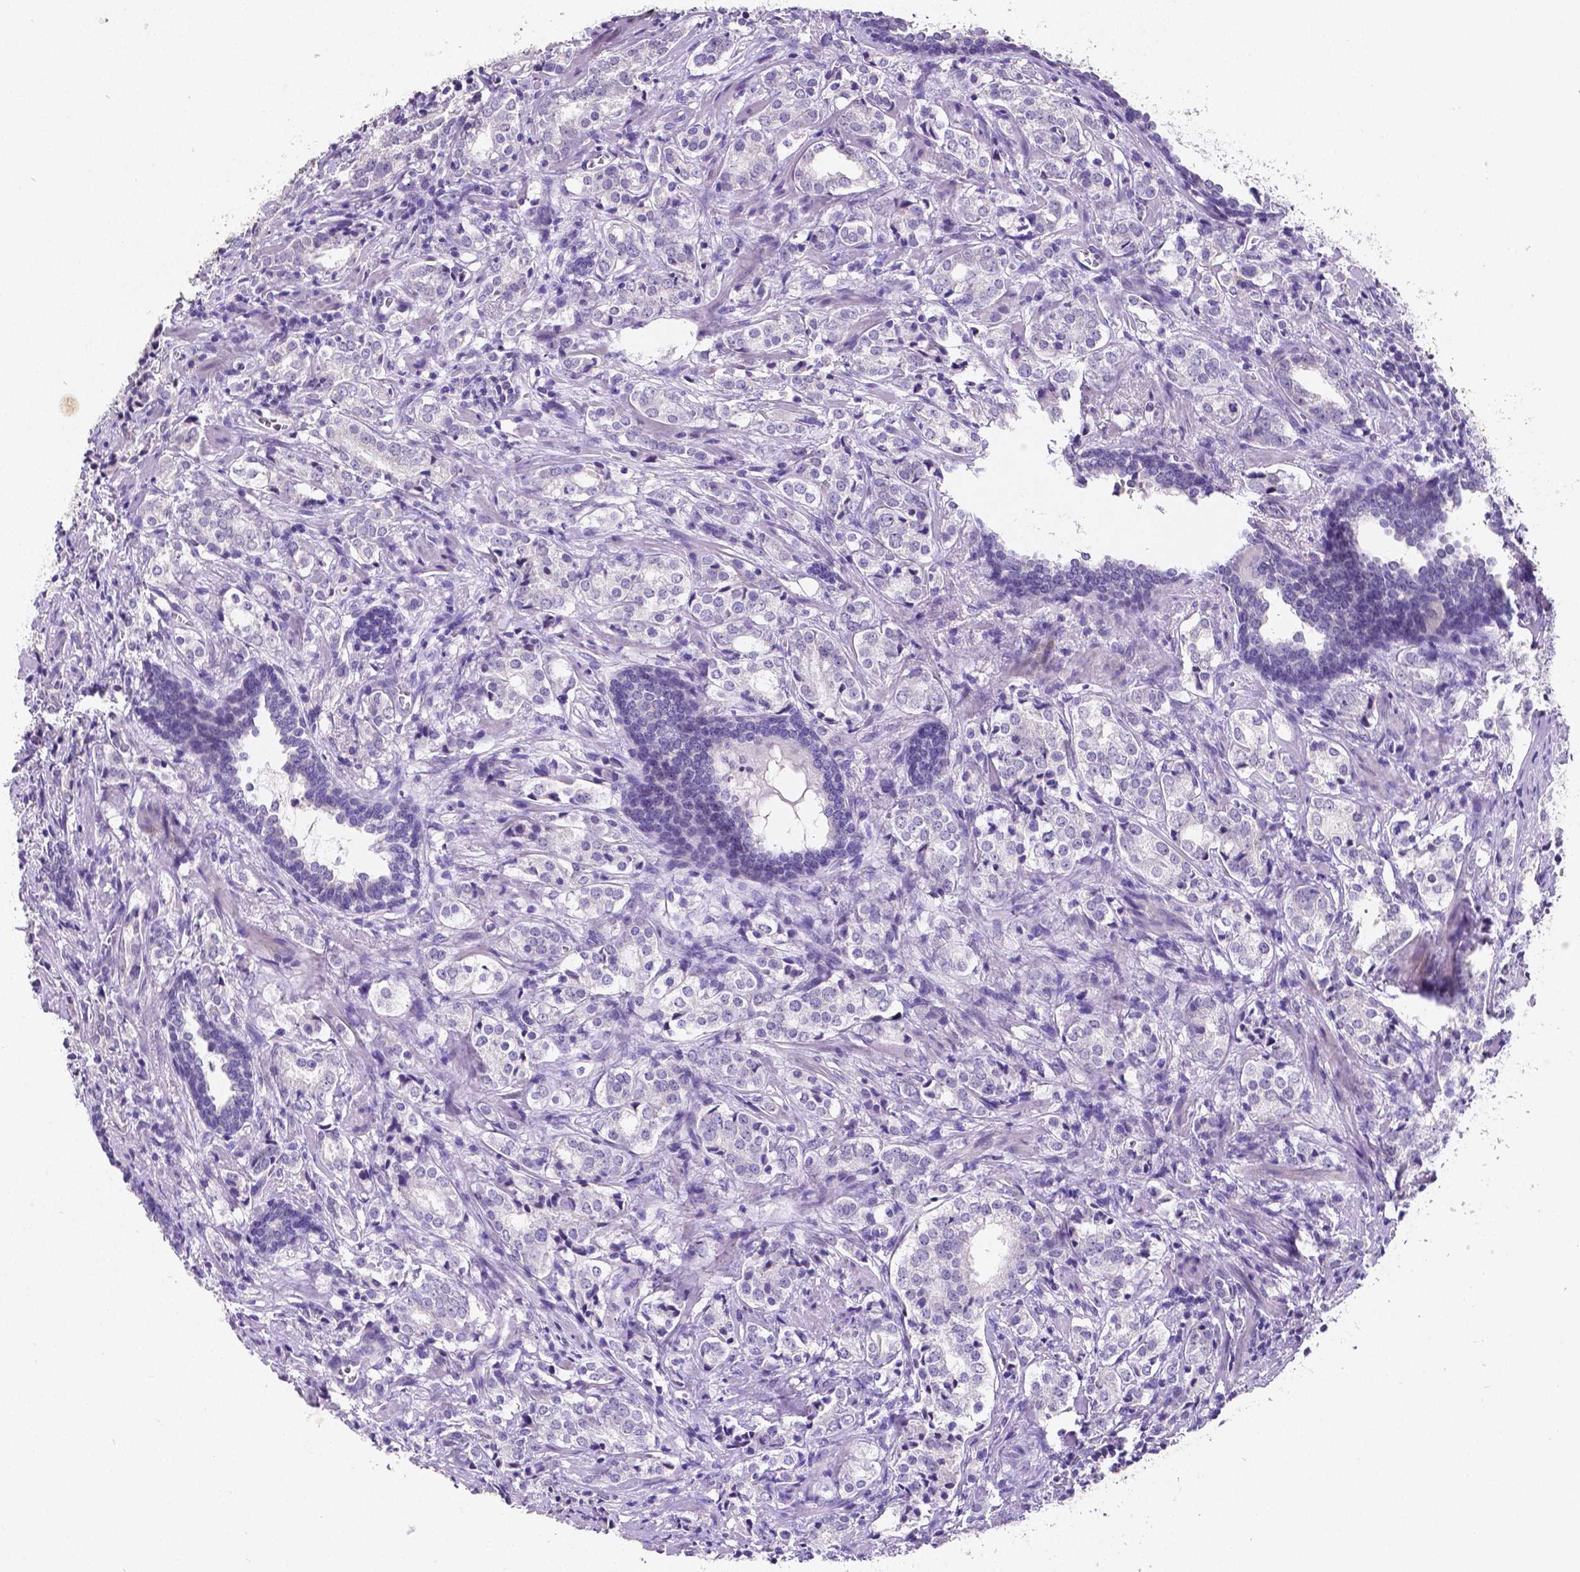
{"staining": {"intensity": "negative", "quantity": "none", "location": "none"}, "tissue": "prostate cancer", "cell_type": "Tumor cells", "image_type": "cancer", "snomed": [{"axis": "morphology", "description": "Adenocarcinoma, NOS"}, {"axis": "topography", "description": "Prostate and seminal vesicle, NOS"}], "caption": "Protein analysis of adenocarcinoma (prostate) displays no significant positivity in tumor cells.", "gene": "SATB2", "patient": {"sex": "male", "age": 63}}